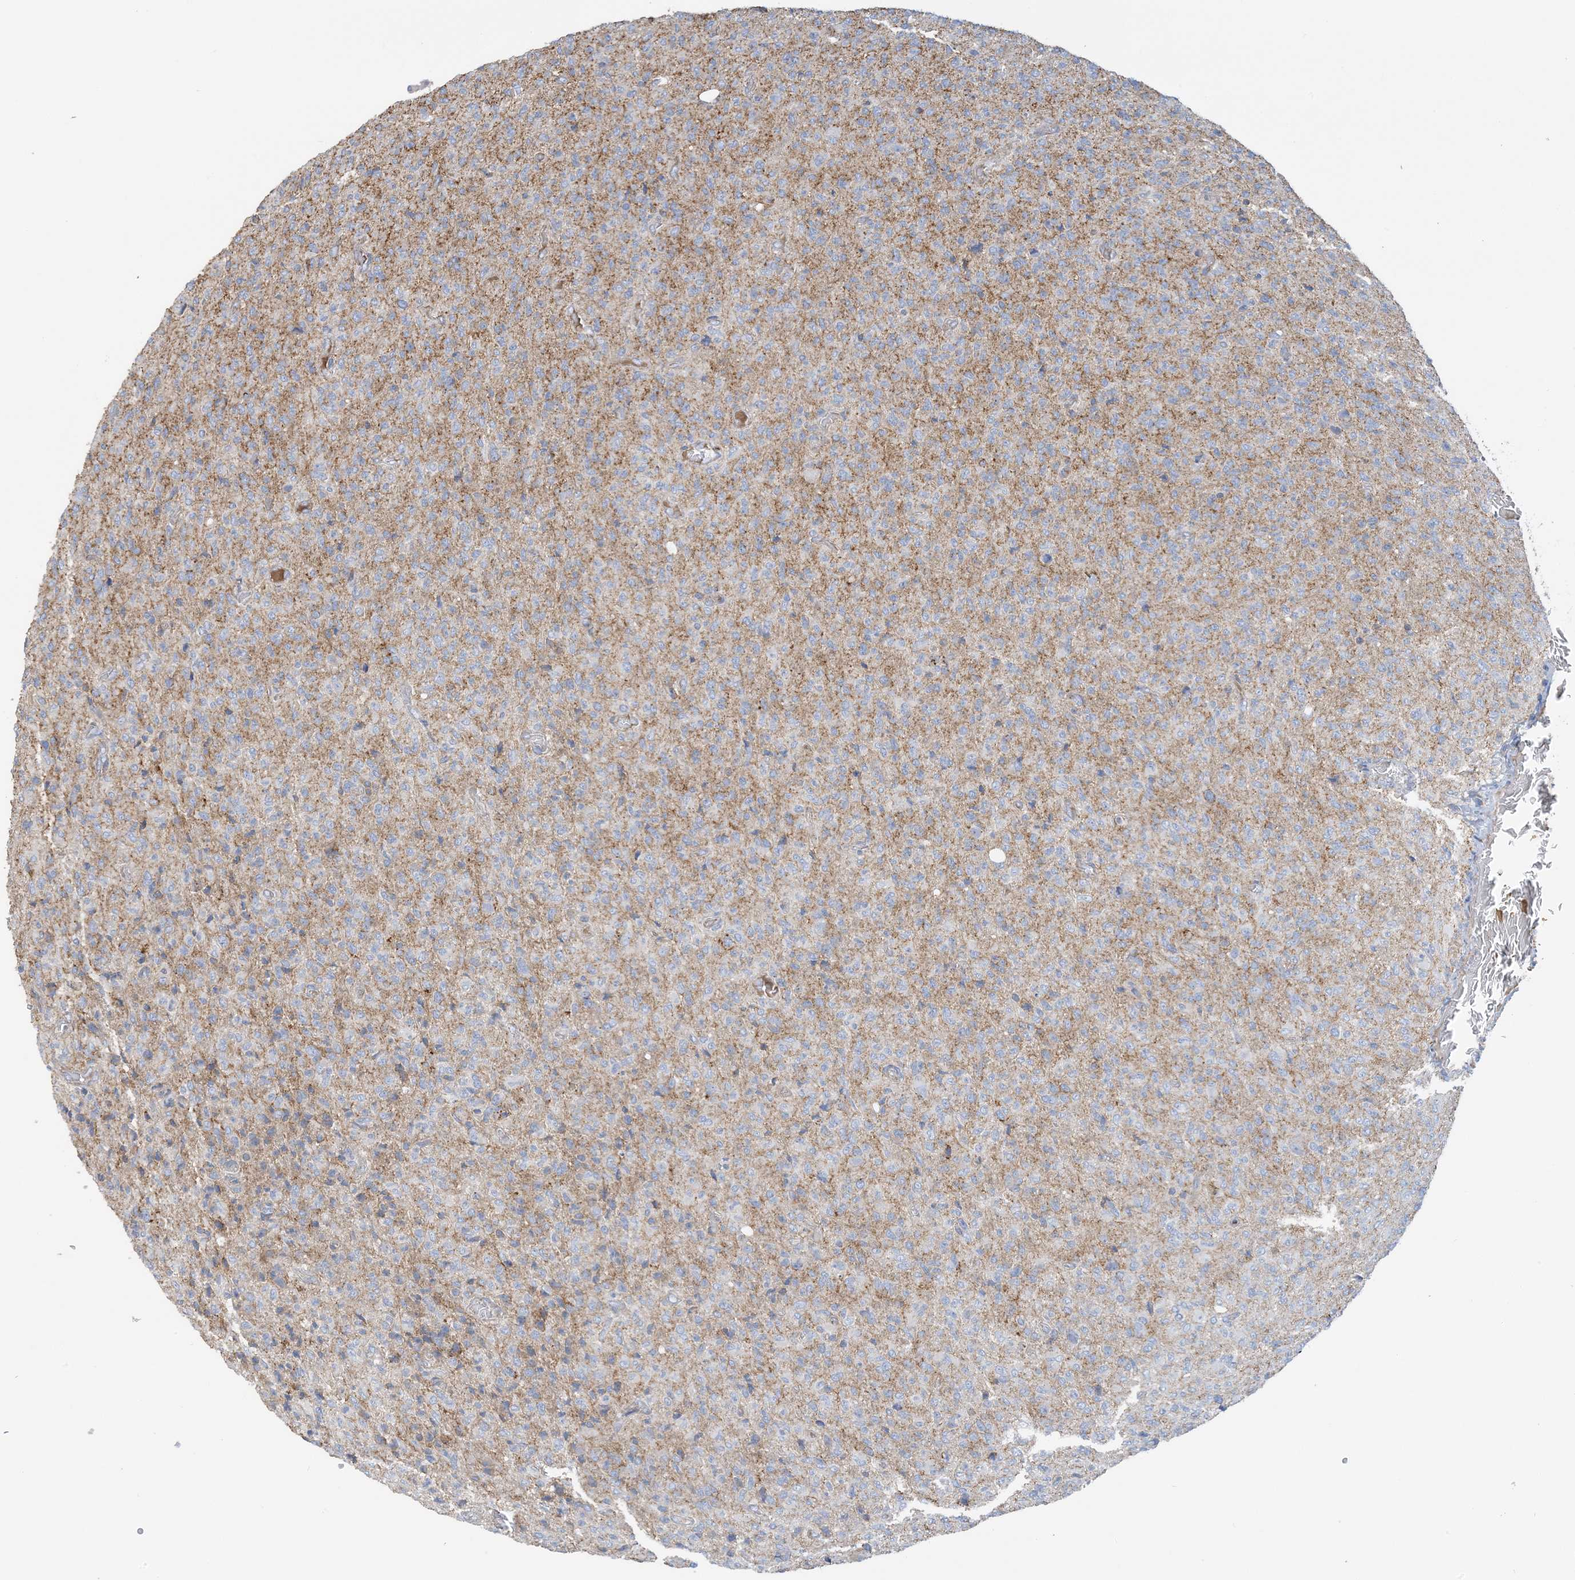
{"staining": {"intensity": "negative", "quantity": "none", "location": "none"}, "tissue": "glioma", "cell_type": "Tumor cells", "image_type": "cancer", "snomed": [{"axis": "morphology", "description": "Glioma, malignant, High grade"}, {"axis": "topography", "description": "Brain"}], "caption": "Tumor cells are negative for protein expression in human glioma.", "gene": "CALHM5", "patient": {"sex": "female", "age": 57}}